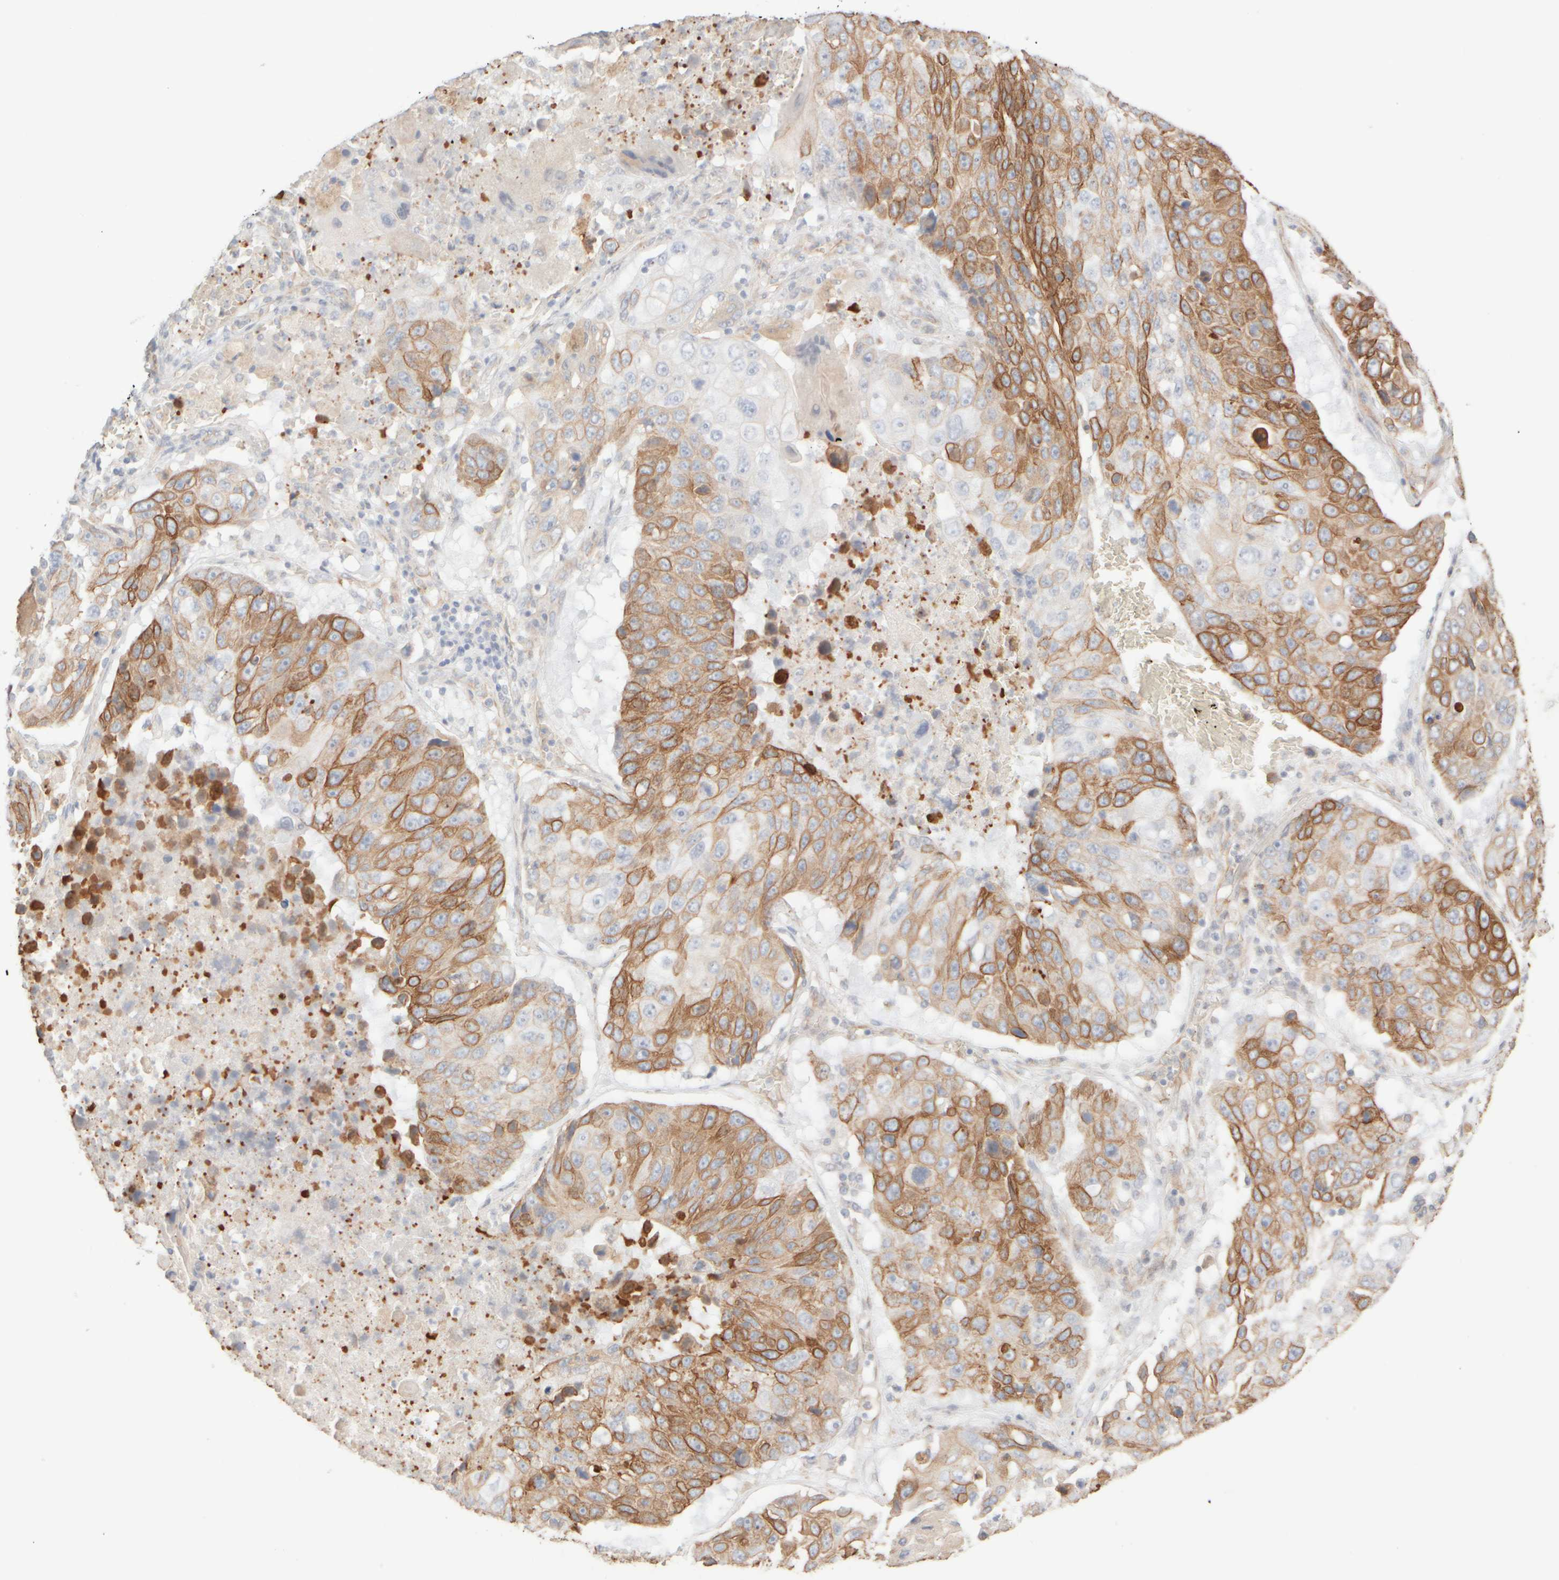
{"staining": {"intensity": "moderate", "quantity": ">75%", "location": "cytoplasmic/membranous"}, "tissue": "lung cancer", "cell_type": "Tumor cells", "image_type": "cancer", "snomed": [{"axis": "morphology", "description": "Squamous cell carcinoma, NOS"}, {"axis": "topography", "description": "Lung"}], "caption": "Protein expression analysis of human lung cancer reveals moderate cytoplasmic/membranous expression in about >75% of tumor cells.", "gene": "KRT15", "patient": {"sex": "male", "age": 61}}